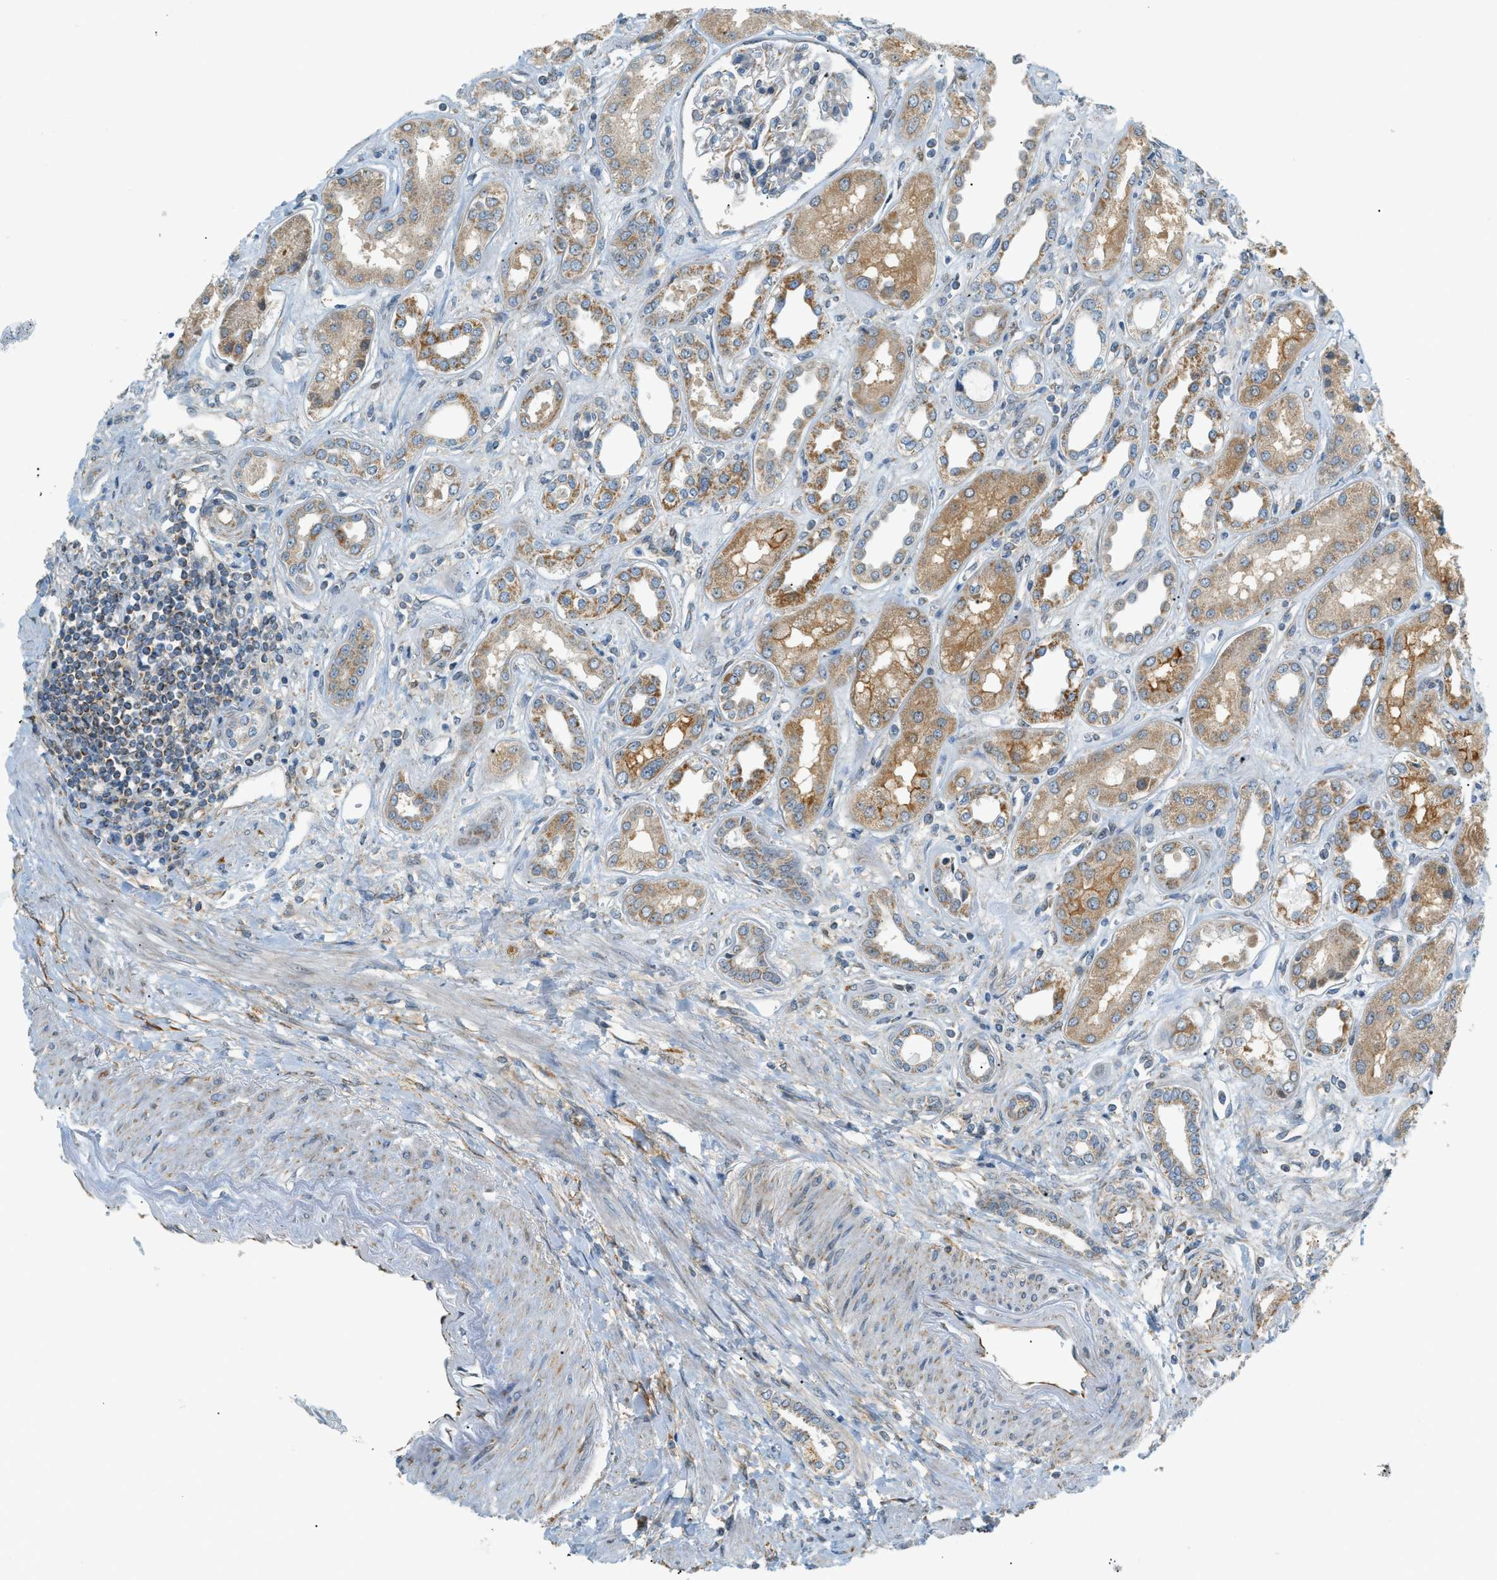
{"staining": {"intensity": "weak", "quantity": "<25%", "location": "cytoplasmic/membranous"}, "tissue": "kidney", "cell_type": "Cells in glomeruli", "image_type": "normal", "snomed": [{"axis": "morphology", "description": "Normal tissue, NOS"}, {"axis": "topography", "description": "Kidney"}], "caption": "This photomicrograph is of unremarkable kidney stained with IHC to label a protein in brown with the nuclei are counter-stained blue. There is no expression in cells in glomeruli.", "gene": "PIGG", "patient": {"sex": "male", "age": 59}}